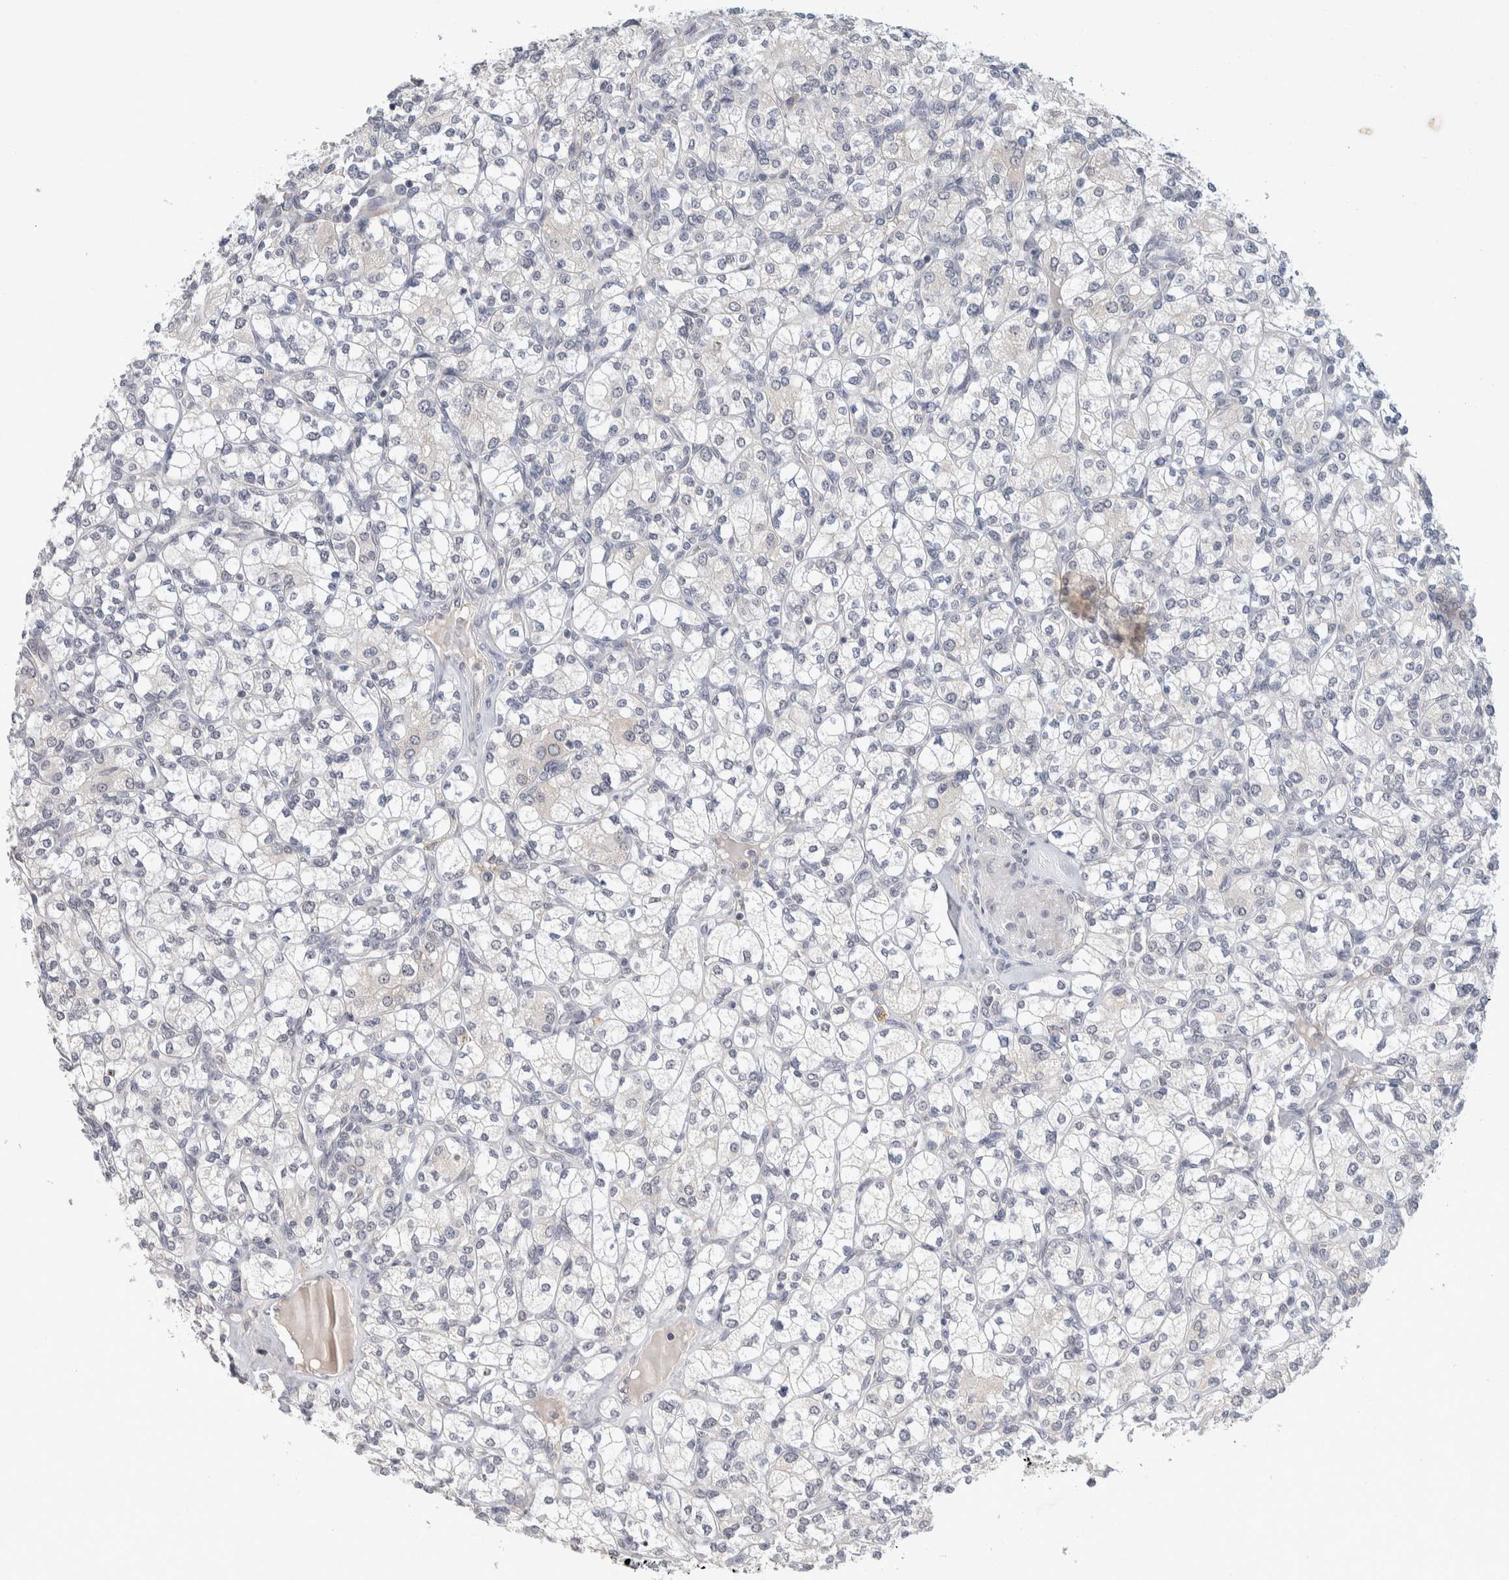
{"staining": {"intensity": "negative", "quantity": "none", "location": "none"}, "tissue": "renal cancer", "cell_type": "Tumor cells", "image_type": "cancer", "snomed": [{"axis": "morphology", "description": "Adenocarcinoma, NOS"}, {"axis": "topography", "description": "Kidney"}], "caption": "Histopathology image shows no protein expression in tumor cells of renal adenocarcinoma tissue.", "gene": "CRAT", "patient": {"sex": "male", "age": 77}}